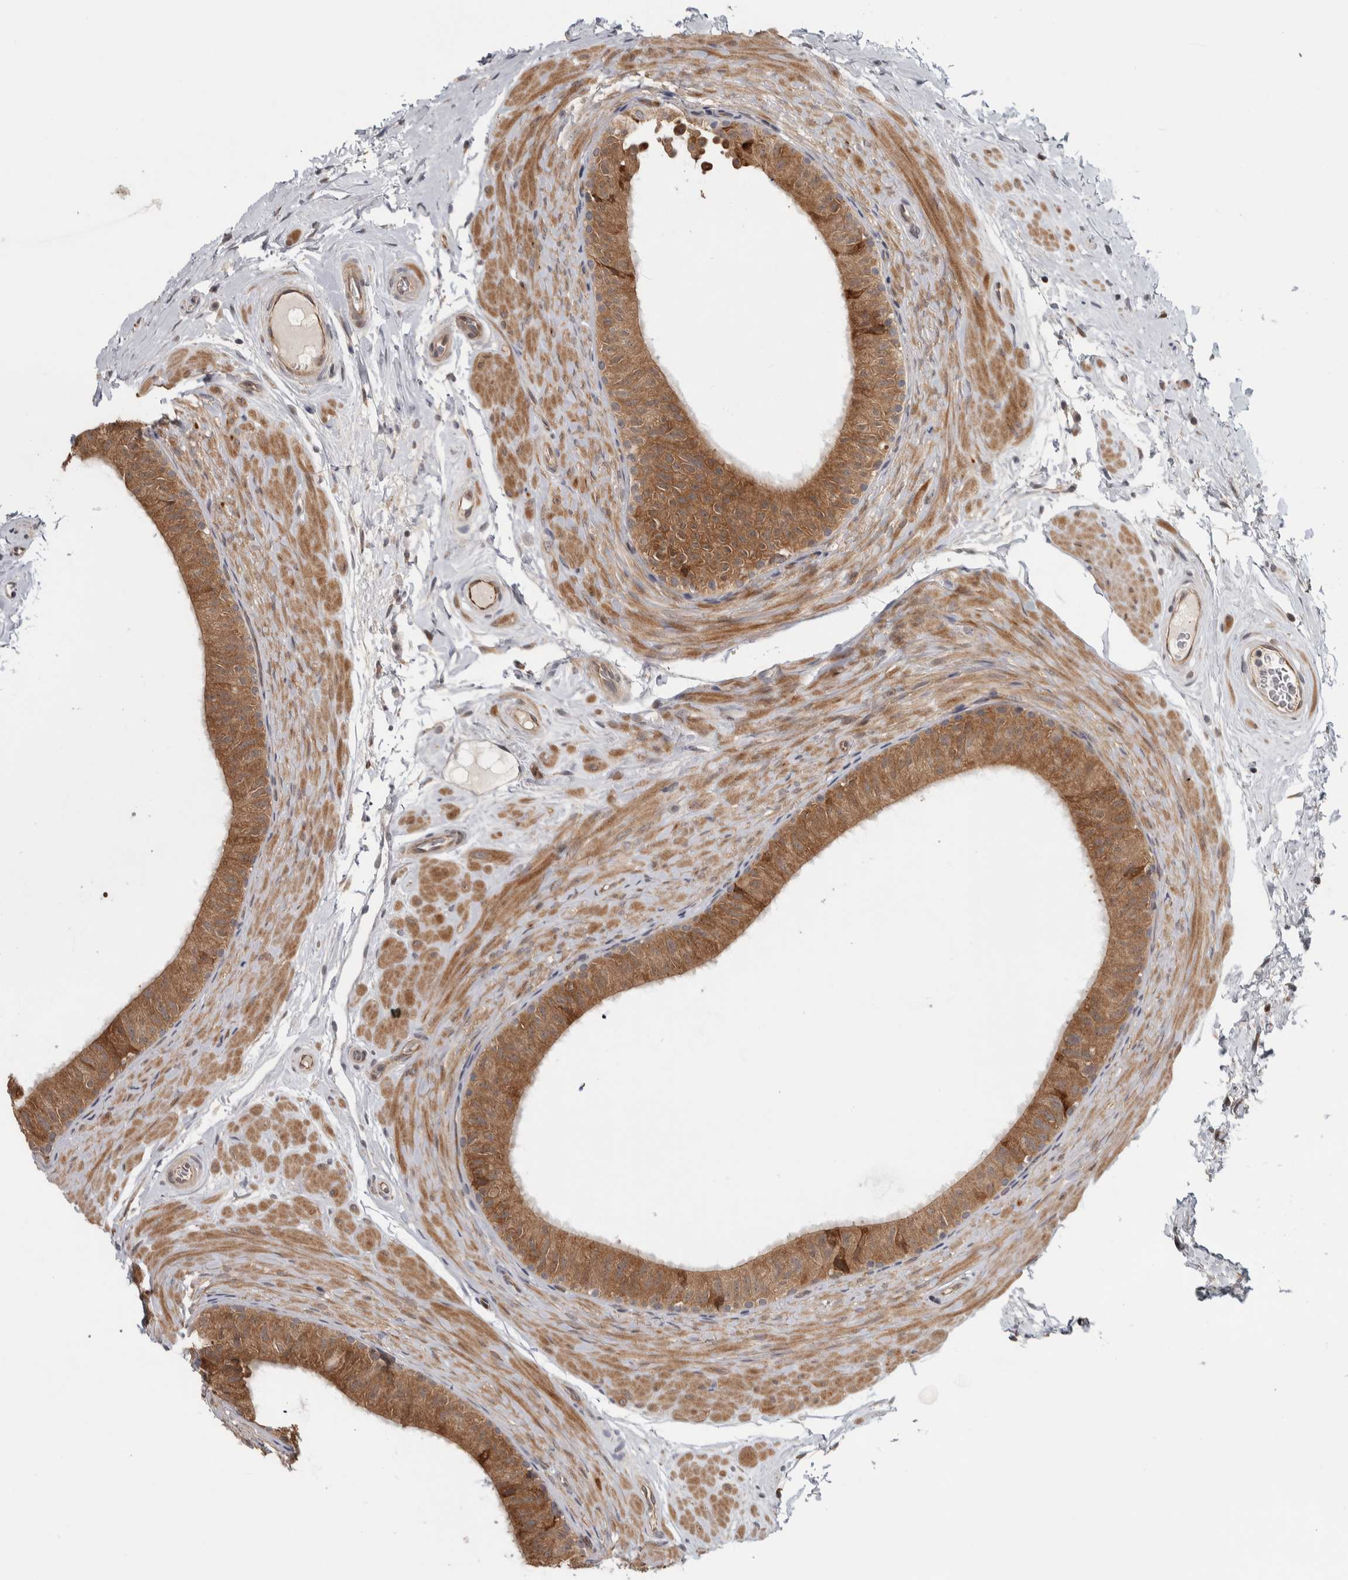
{"staining": {"intensity": "moderate", "quantity": ">75%", "location": "cytoplasmic/membranous"}, "tissue": "epididymis", "cell_type": "Glandular cells", "image_type": "normal", "snomed": [{"axis": "morphology", "description": "Normal tissue, NOS"}, {"axis": "topography", "description": "Epididymis"}], "caption": "Immunohistochemistry (IHC) (DAB) staining of unremarkable human epididymis displays moderate cytoplasmic/membranous protein staining in approximately >75% of glandular cells. (IHC, brightfield microscopy, high magnification).", "gene": "TBC1D31", "patient": {"sex": "male", "age": 34}}